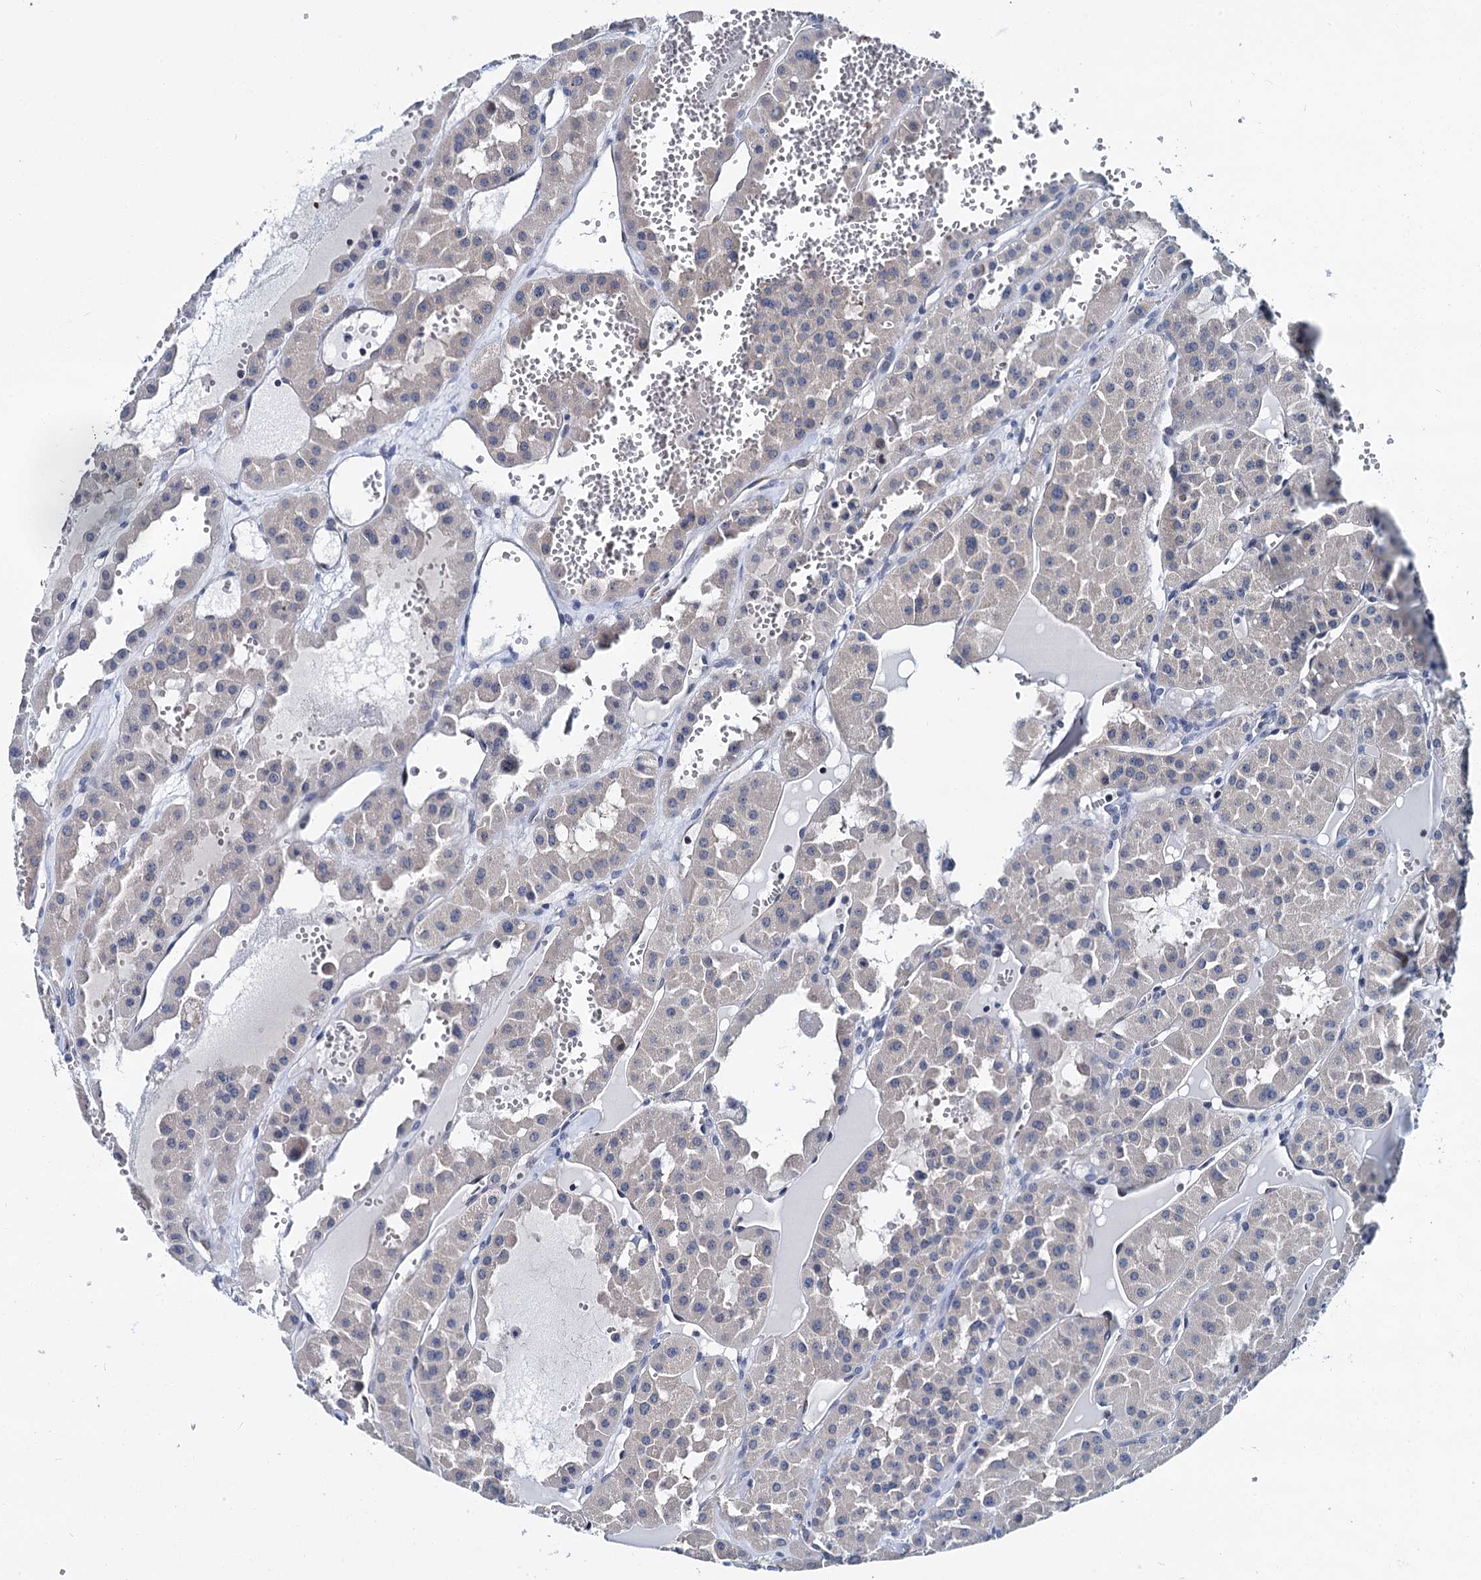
{"staining": {"intensity": "negative", "quantity": "none", "location": "none"}, "tissue": "renal cancer", "cell_type": "Tumor cells", "image_type": "cancer", "snomed": [{"axis": "morphology", "description": "Carcinoma, NOS"}, {"axis": "topography", "description": "Kidney"}], "caption": "The photomicrograph exhibits no staining of tumor cells in renal carcinoma. The staining was performed using DAB (3,3'-diaminobenzidine) to visualize the protein expression in brown, while the nuclei were stained in blue with hematoxylin (Magnification: 20x).", "gene": "MIOX", "patient": {"sex": "female", "age": 75}}